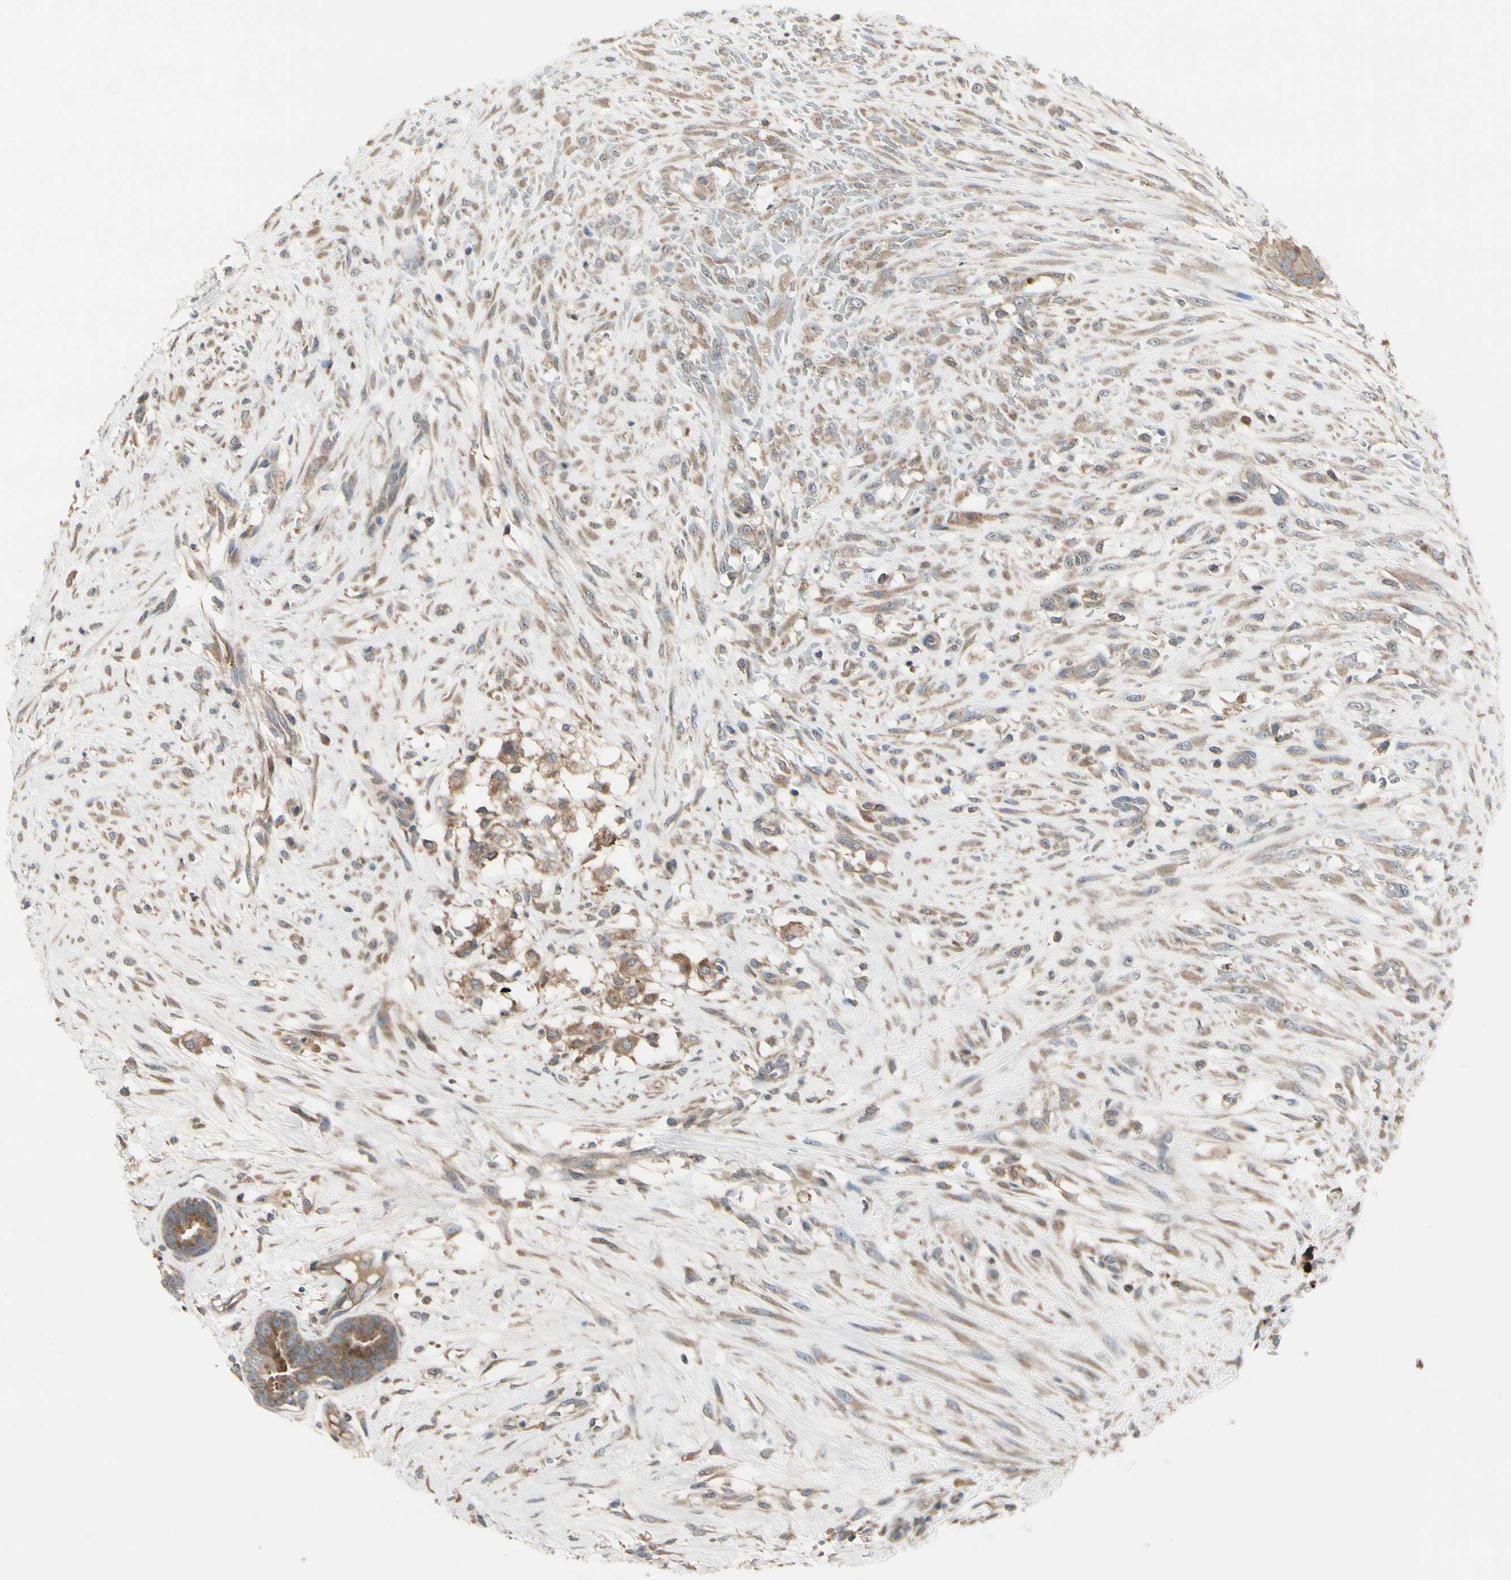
{"staining": {"intensity": "weak", "quantity": ">75%", "location": "cytoplasmic/membranous"}, "tissue": "breast cancer", "cell_type": "Tumor cells", "image_type": "cancer", "snomed": [{"axis": "morphology", "description": "Duct carcinoma"}, {"axis": "topography", "description": "Breast"}], "caption": "An immunohistochemistry (IHC) histopathology image of neoplastic tissue is shown. Protein staining in brown shows weak cytoplasmic/membranous positivity in breast cancer within tumor cells. Immunohistochemistry stains the protein of interest in brown and the nuclei are stained blue.", "gene": "SNX29", "patient": {"sex": "female", "age": 40}}